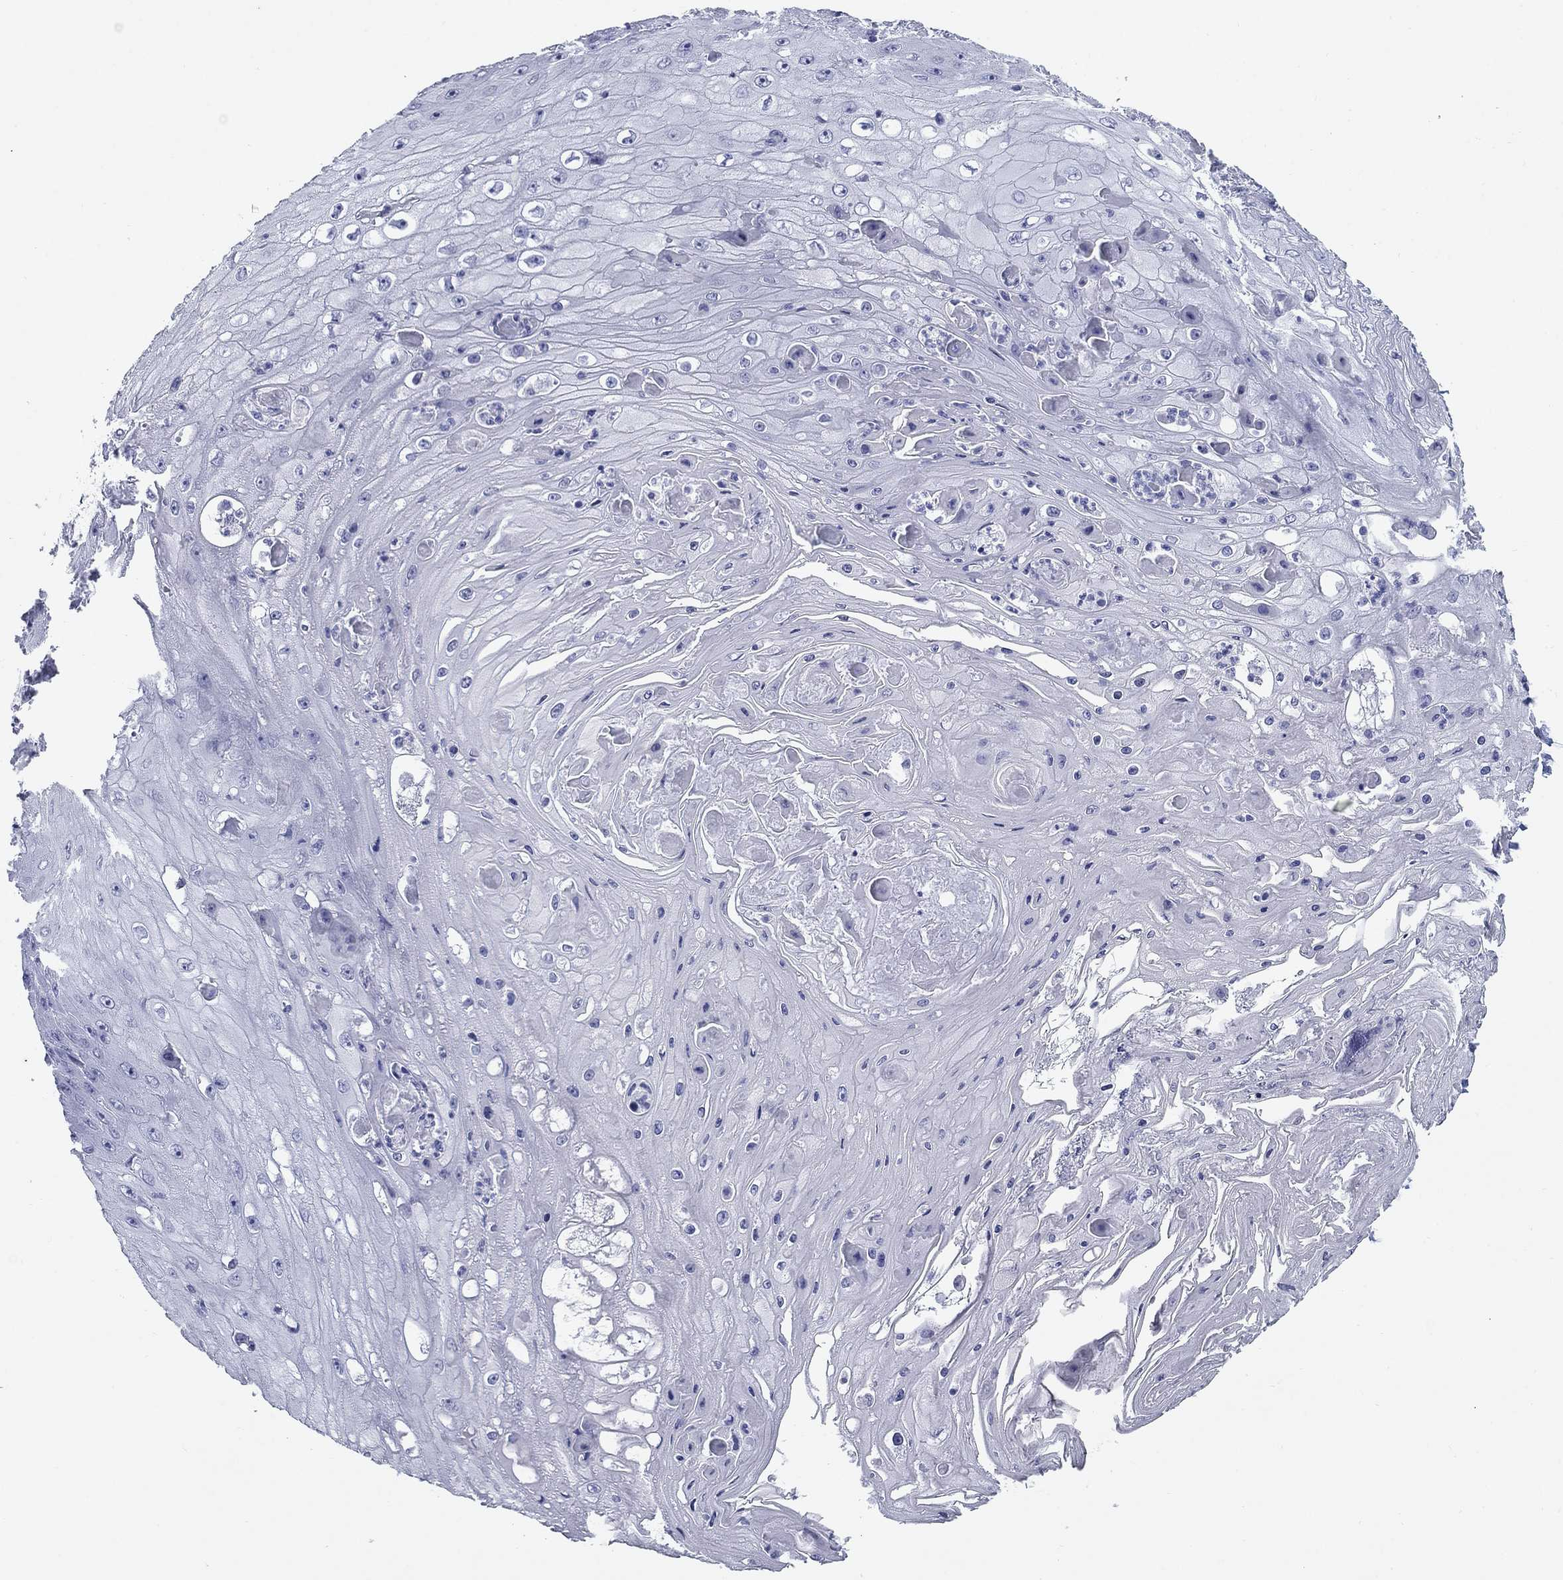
{"staining": {"intensity": "negative", "quantity": "none", "location": "none"}, "tissue": "skin cancer", "cell_type": "Tumor cells", "image_type": "cancer", "snomed": [{"axis": "morphology", "description": "Squamous cell carcinoma, NOS"}, {"axis": "topography", "description": "Skin"}], "caption": "The immunohistochemistry photomicrograph has no significant expression in tumor cells of skin cancer tissue.", "gene": "NPPA", "patient": {"sex": "male", "age": 70}}